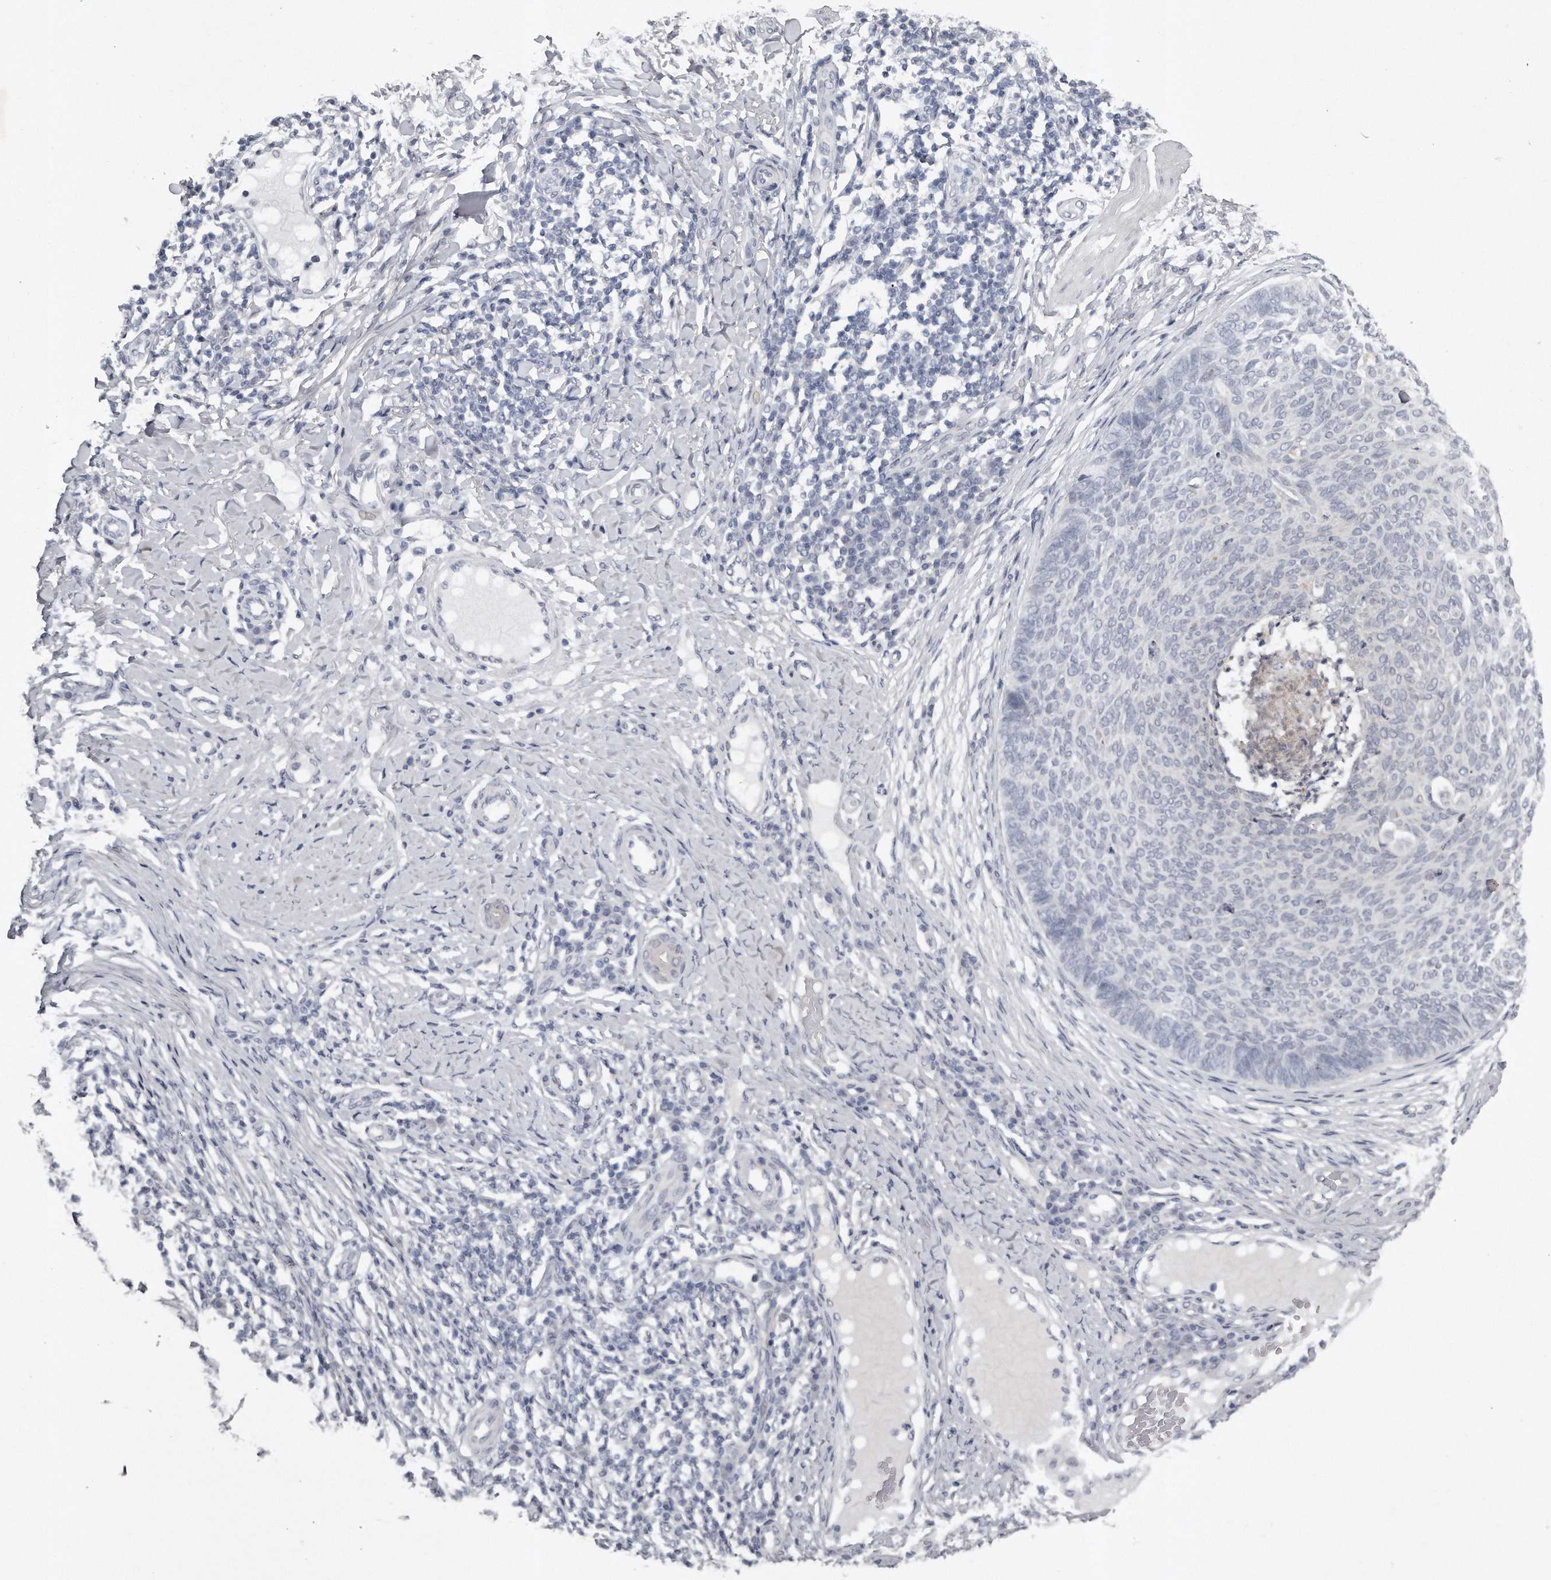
{"staining": {"intensity": "negative", "quantity": "none", "location": "none"}, "tissue": "skin cancer", "cell_type": "Tumor cells", "image_type": "cancer", "snomed": [{"axis": "morphology", "description": "Normal tissue, NOS"}, {"axis": "morphology", "description": "Basal cell carcinoma"}, {"axis": "topography", "description": "Skin"}], "caption": "Basal cell carcinoma (skin) was stained to show a protein in brown. There is no significant positivity in tumor cells. The staining was performed using DAB (3,3'-diaminobenzidine) to visualize the protein expression in brown, while the nuclei were stained in blue with hematoxylin (Magnification: 20x).", "gene": "GGCT", "patient": {"sex": "male", "age": 50}}